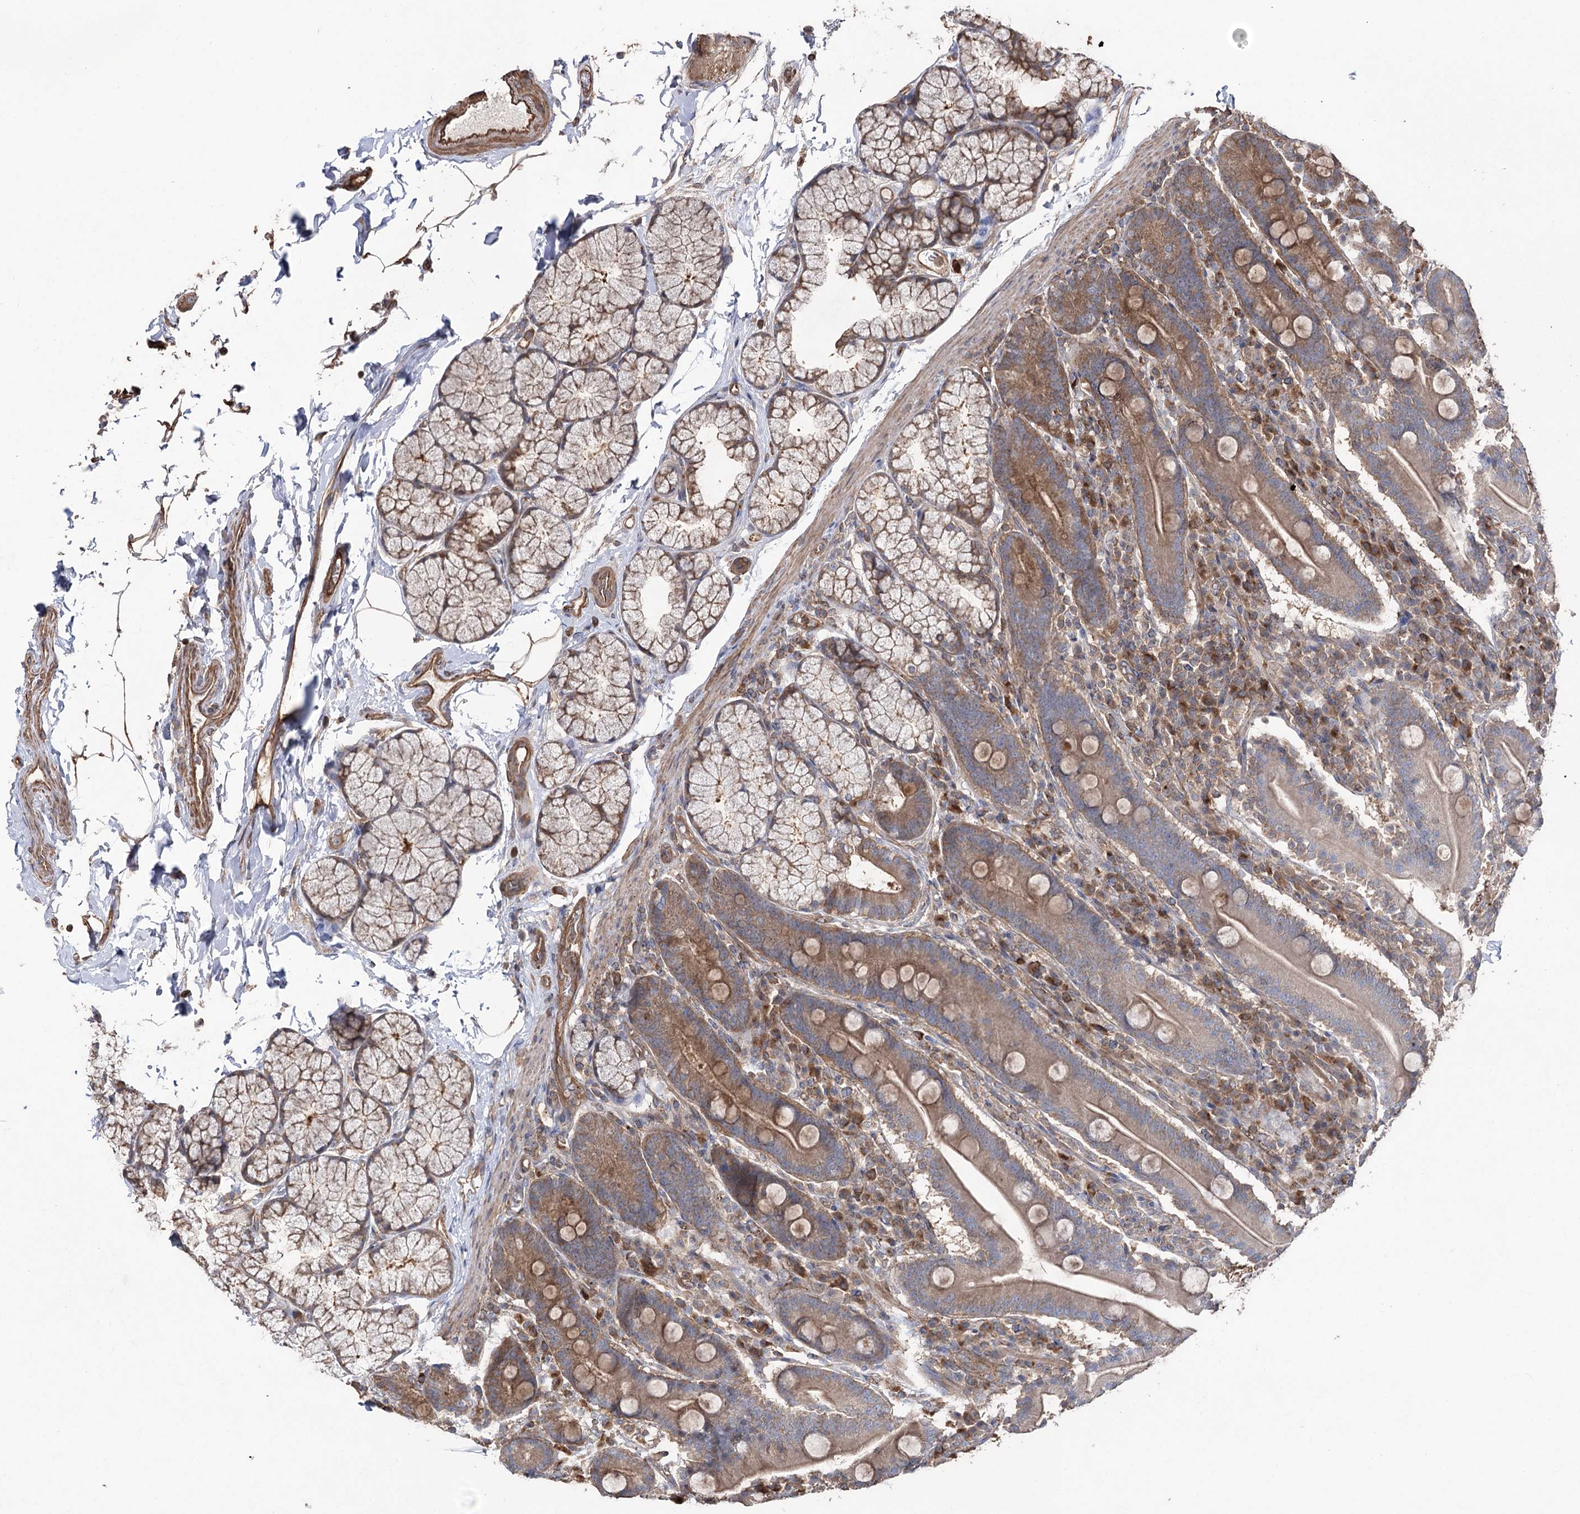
{"staining": {"intensity": "moderate", "quantity": ">75%", "location": "cytoplasmic/membranous"}, "tissue": "duodenum", "cell_type": "Glandular cells", "image_type": "normal", "snomed": [{"axis": "morphology", "description": "Normal tissue, NOS"}, {"axis": "topography", "description": "Duodenum"}], "caption": "Immunohistochemical staining of benign duodenum demonstrates moderate cytoplasmic/membranous protein staining in about >75% of glandular cells.", "gene": "LARS2", "patient": {"sex": "male", "age": 35}}